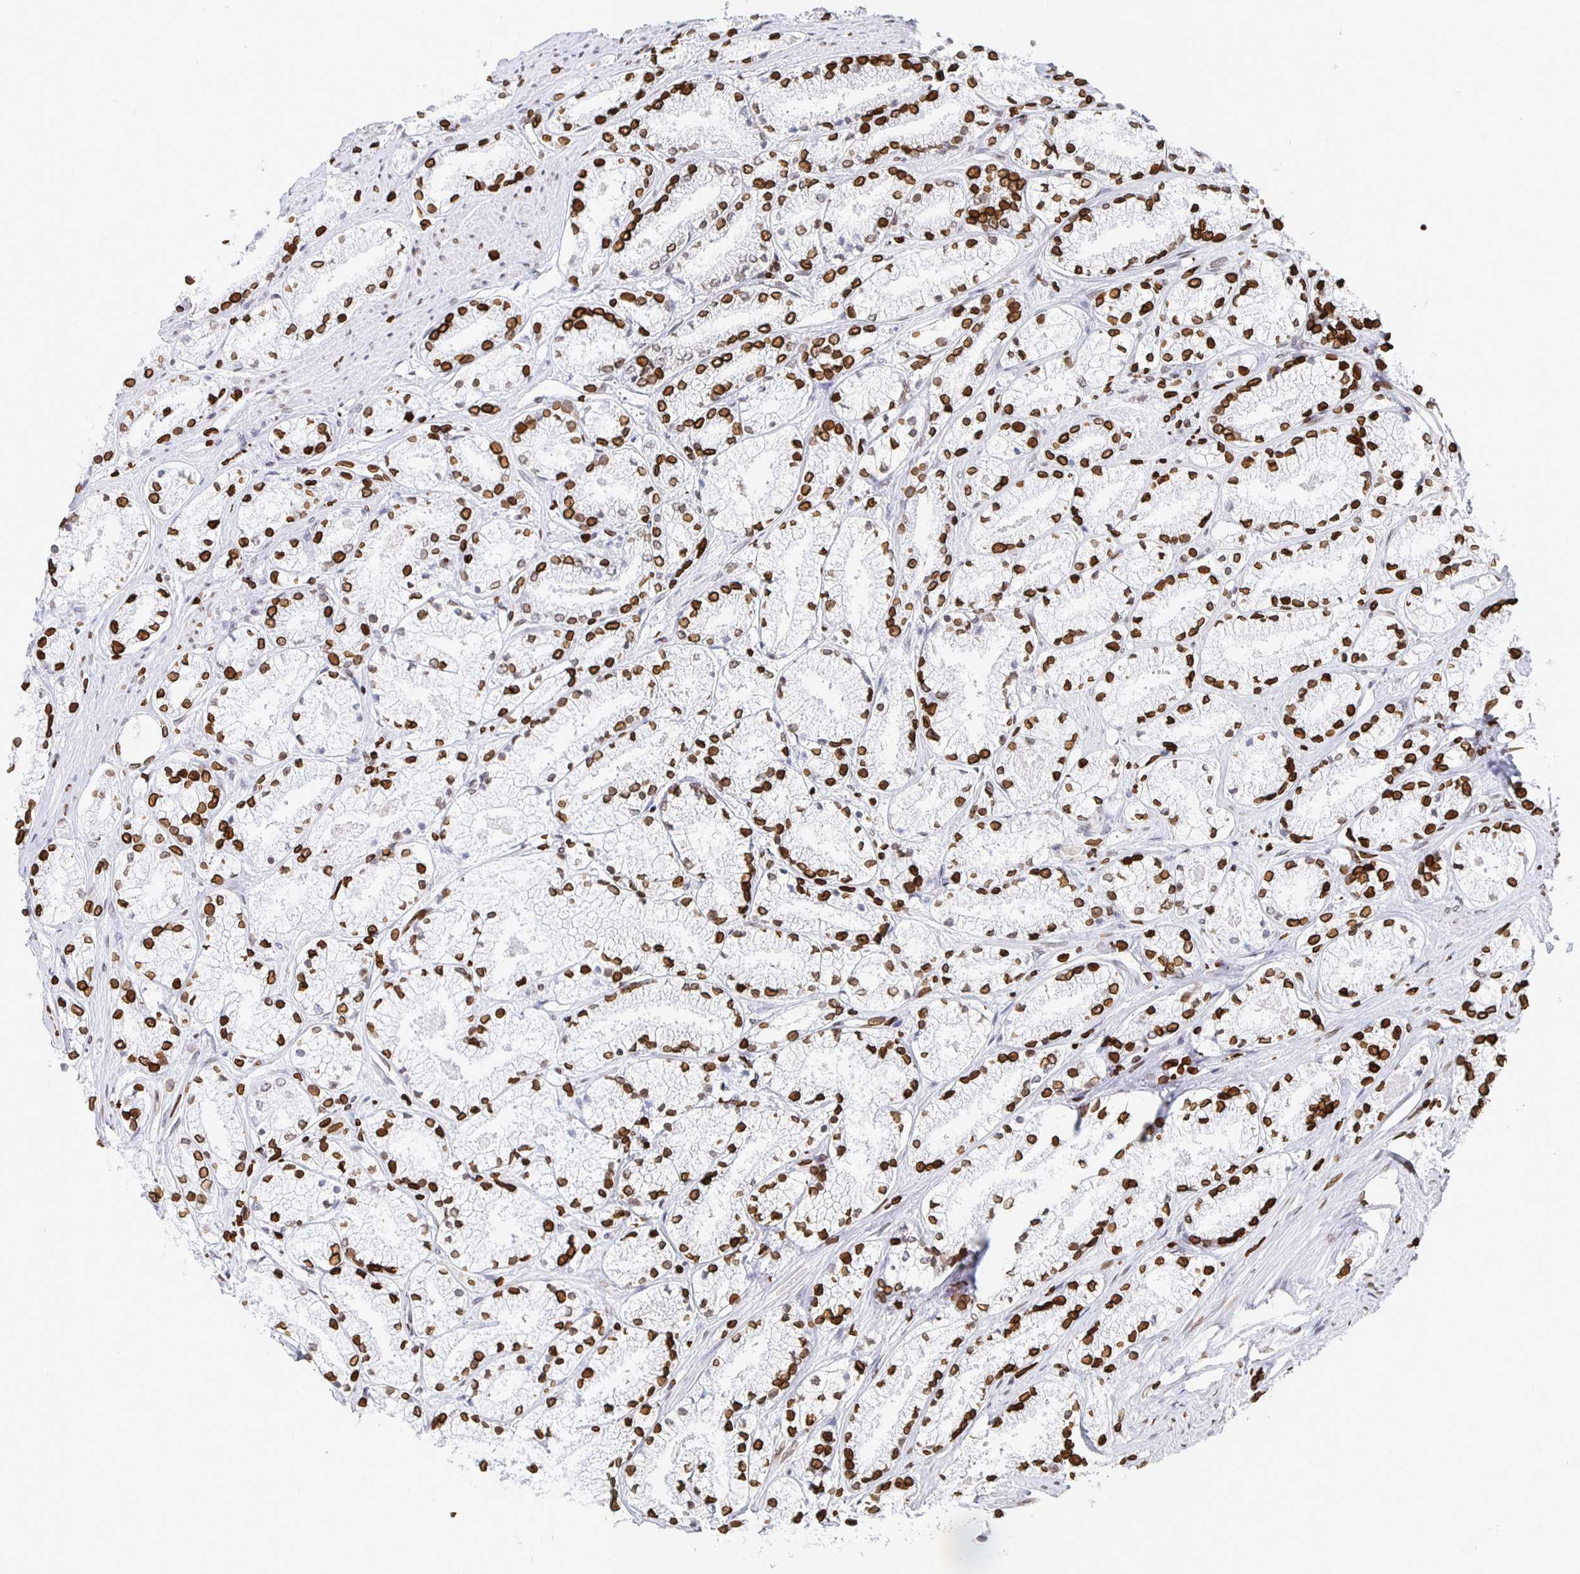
{"staining": {"intensity": "strong", "quantity": ">75%", "location": "cytoplasmic/membranous,nuclear"}, "tissue": "prostate cancer", "cell_type": "Tumor cells", "image_type": "cancer", "snomed": [{"axis": "morphology", "description": "Adenocarcinoma, High grade"}, {"axis": "topography", "description": "Prostate"}], "caption": "Immunohistochemical staining of prostate adenocarcinoma (high-grade) demonstrates high levels of strong cytoplasmic/membranous and nuclear protein positivity in approximately >75% of tumor cells.", "gene": "LMNB1", "patient": {"sex": "male", "age": 63}}